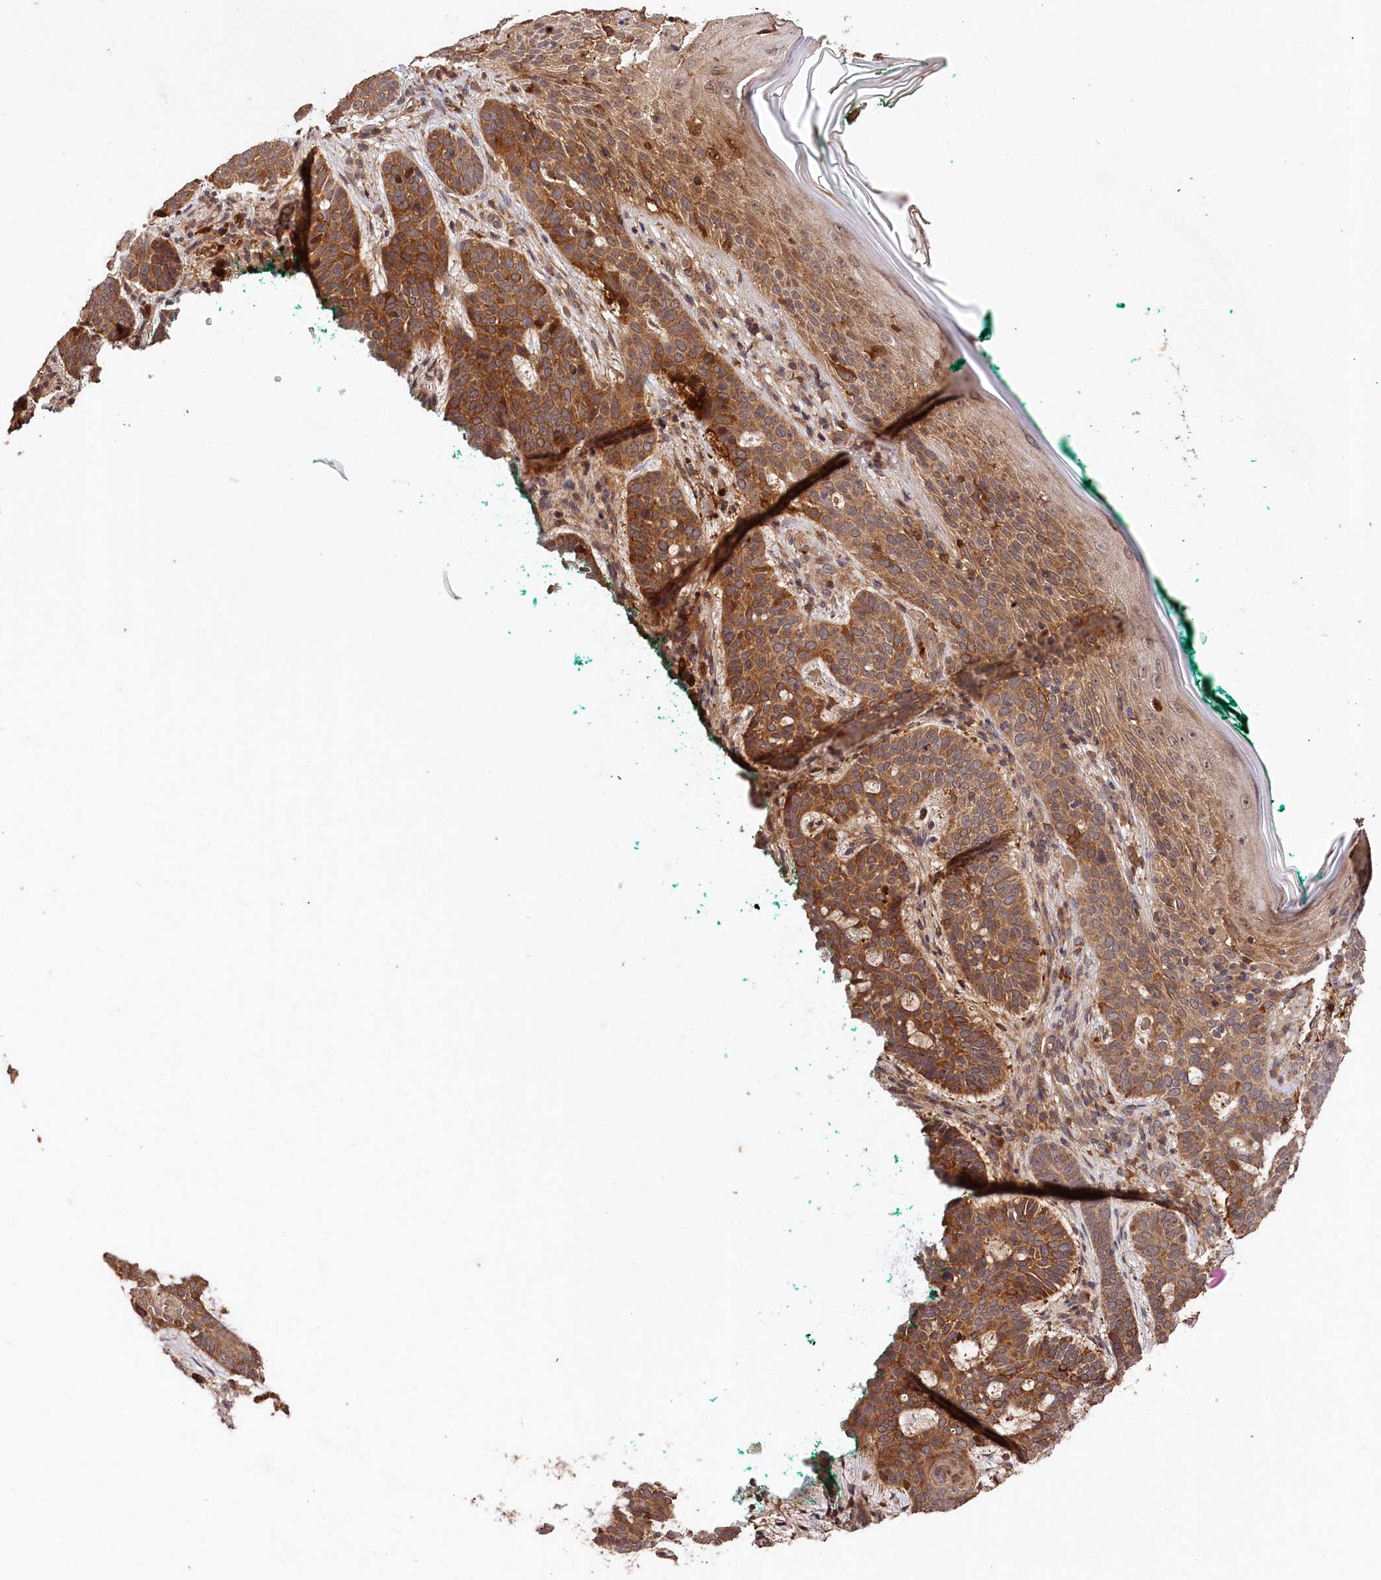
{"staining": {"intensity": "moderate", "quantity": ">75%", "location": "cytoplasmic/membranous"}, "tissue": "skin cancer", "cell_type": "Tumor cells", "image_type": "cancer", "snomed": [{"axis": "morphology", "description": "Basal cell carcinoma"}, {"axis": "topography", "description": "Skin"}], "caption": "High-magnification brightfield microscopy of skin cancer stained with DAB (3,3'-diaminobenzidine) (brown) and counterstained with hematoxylin (blue). tumor cells exhibit moderate cytoplasmic/membranous staining is identified in approximately>75% of cells.", "gene": "MCF2L2", "patient": {"sex": "male", "age": 85}}